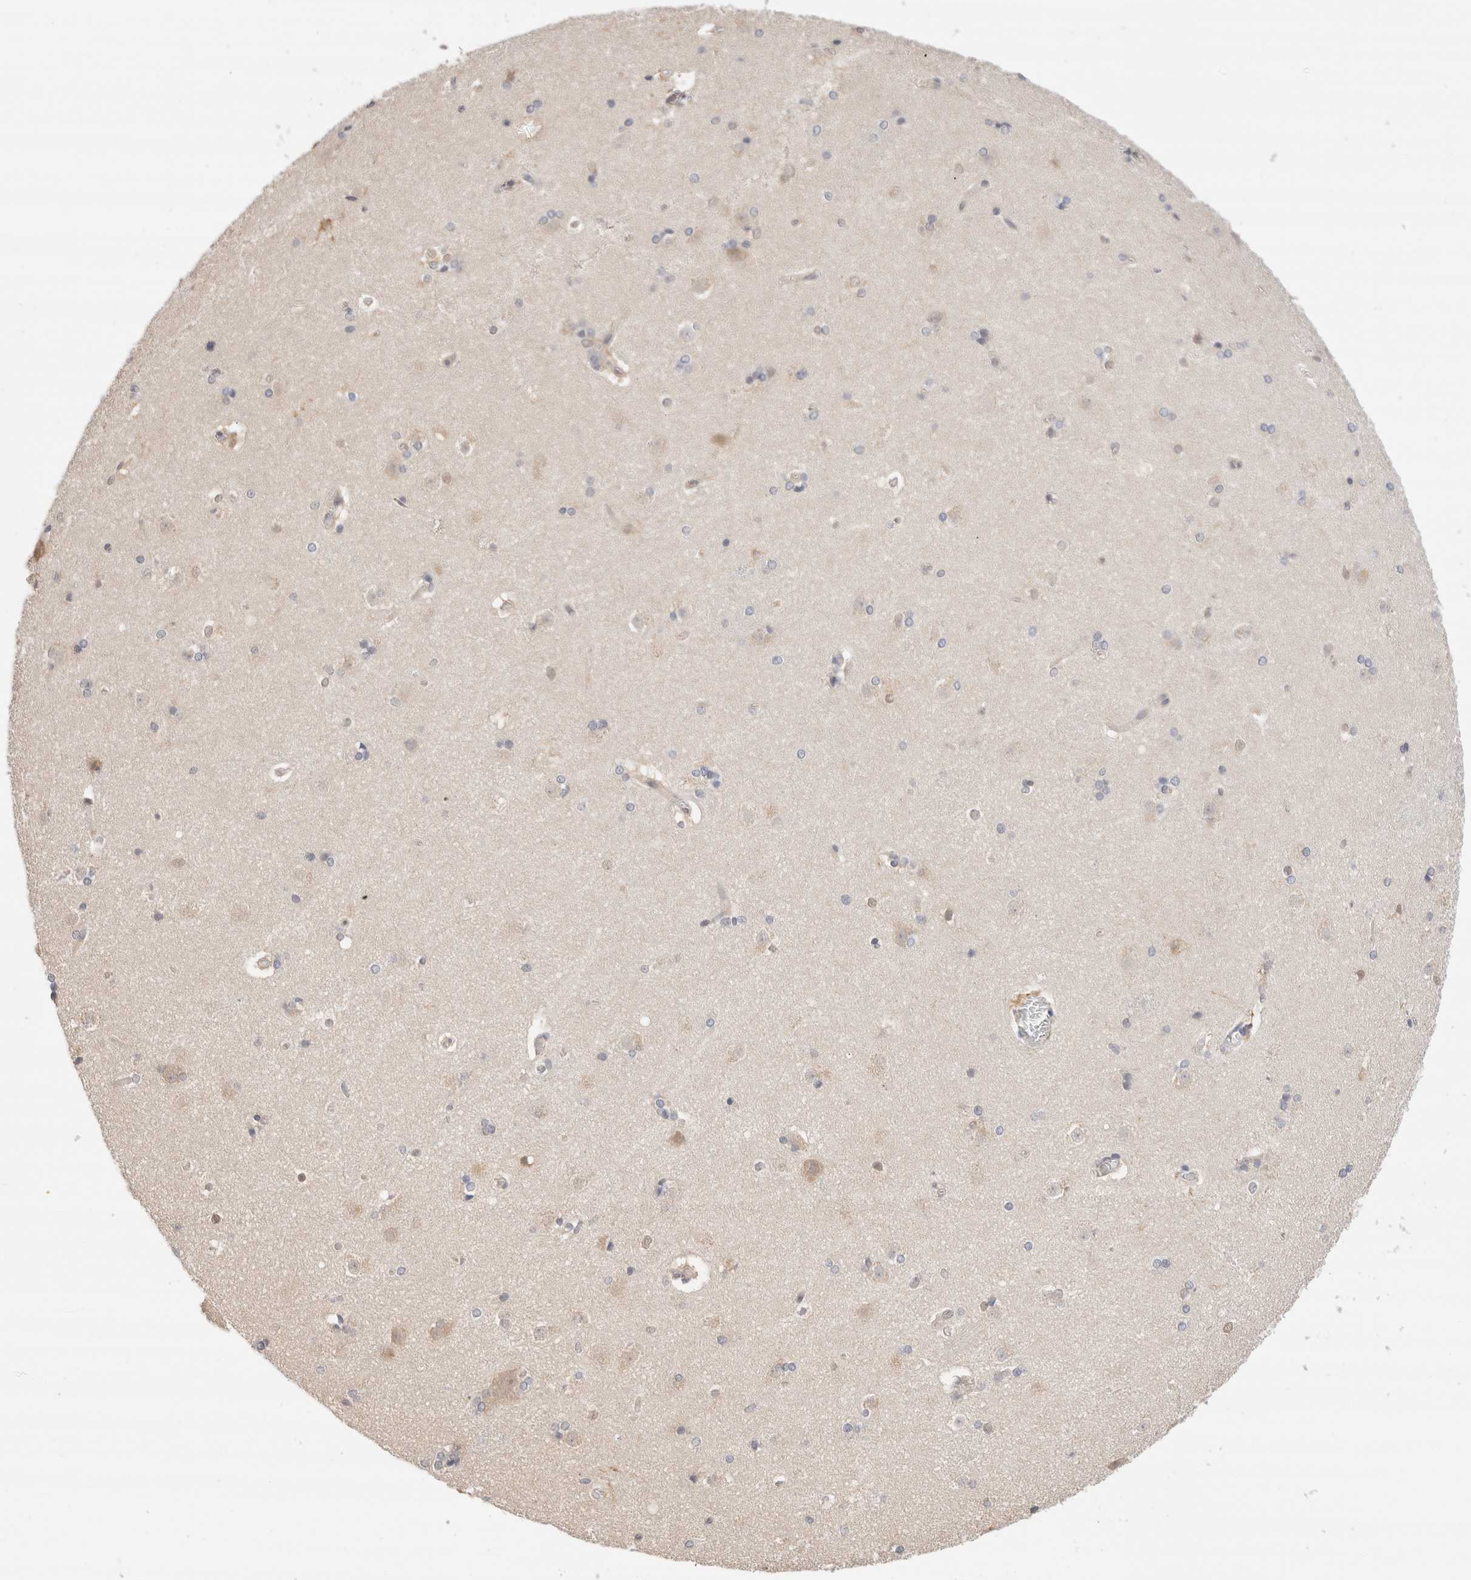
{"staining": {"intensity": "weak", "quantity": "<25%", "location": "cytoplasmic/membranous"}, "tissue": "caudate", "cell_type": "Glial cells", "image_type": "normal", "snomed": [{"axis": "morphology", "description": "Normal tissue, NOS"}, {"axis": "topography", "description": "Lateral ventricle wall"}], "caption": "There is no significant positivity in glial cells of caudate. Brightfield microscopy of immunohistochemistry (IHC) stained with DAB (brown) and hematoxylin (blue), captured at high magnification.", "gene": "C17orf97", "patient": {"sex": "female", "age": 19}}